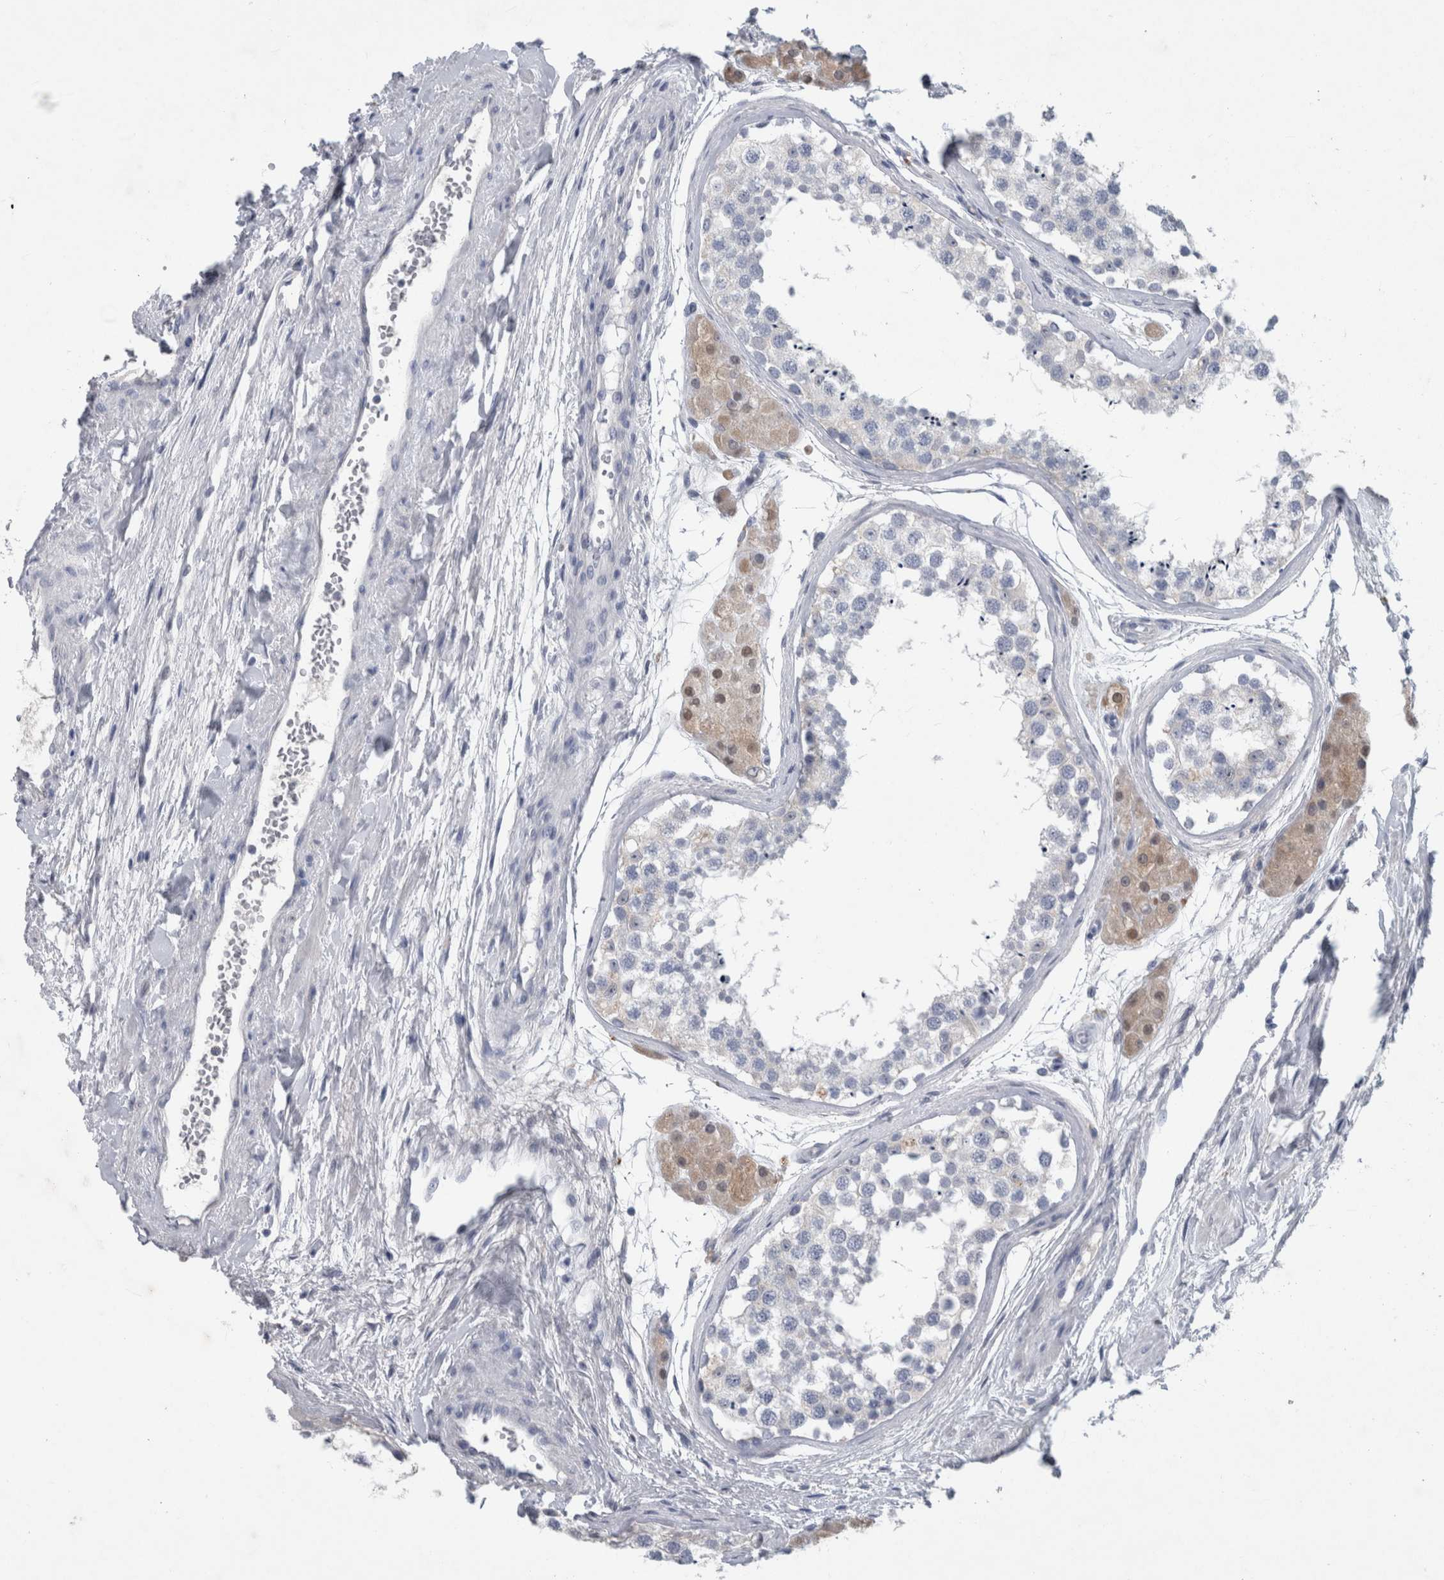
{"staining": {"intensity": "negative", "quantity": "none", "location": "none"}, "tissue": "testis", "cell_type": "Cells in seminiferous ducts", "image_type": "normal", "snomed": [{"axis": "morphology", "description": "Normal tissue, NOS"}, {"axis": "topography", "description": "Testis"}], "caption": "Immunohistochemical staining of normal testis reveals no significant expression in cells in seminiferous ducts. (DAB immunohistochemistry (IHC), high magnification).", "gene": "FAM83H", "patient": {"sex": "male", "age": 56}}